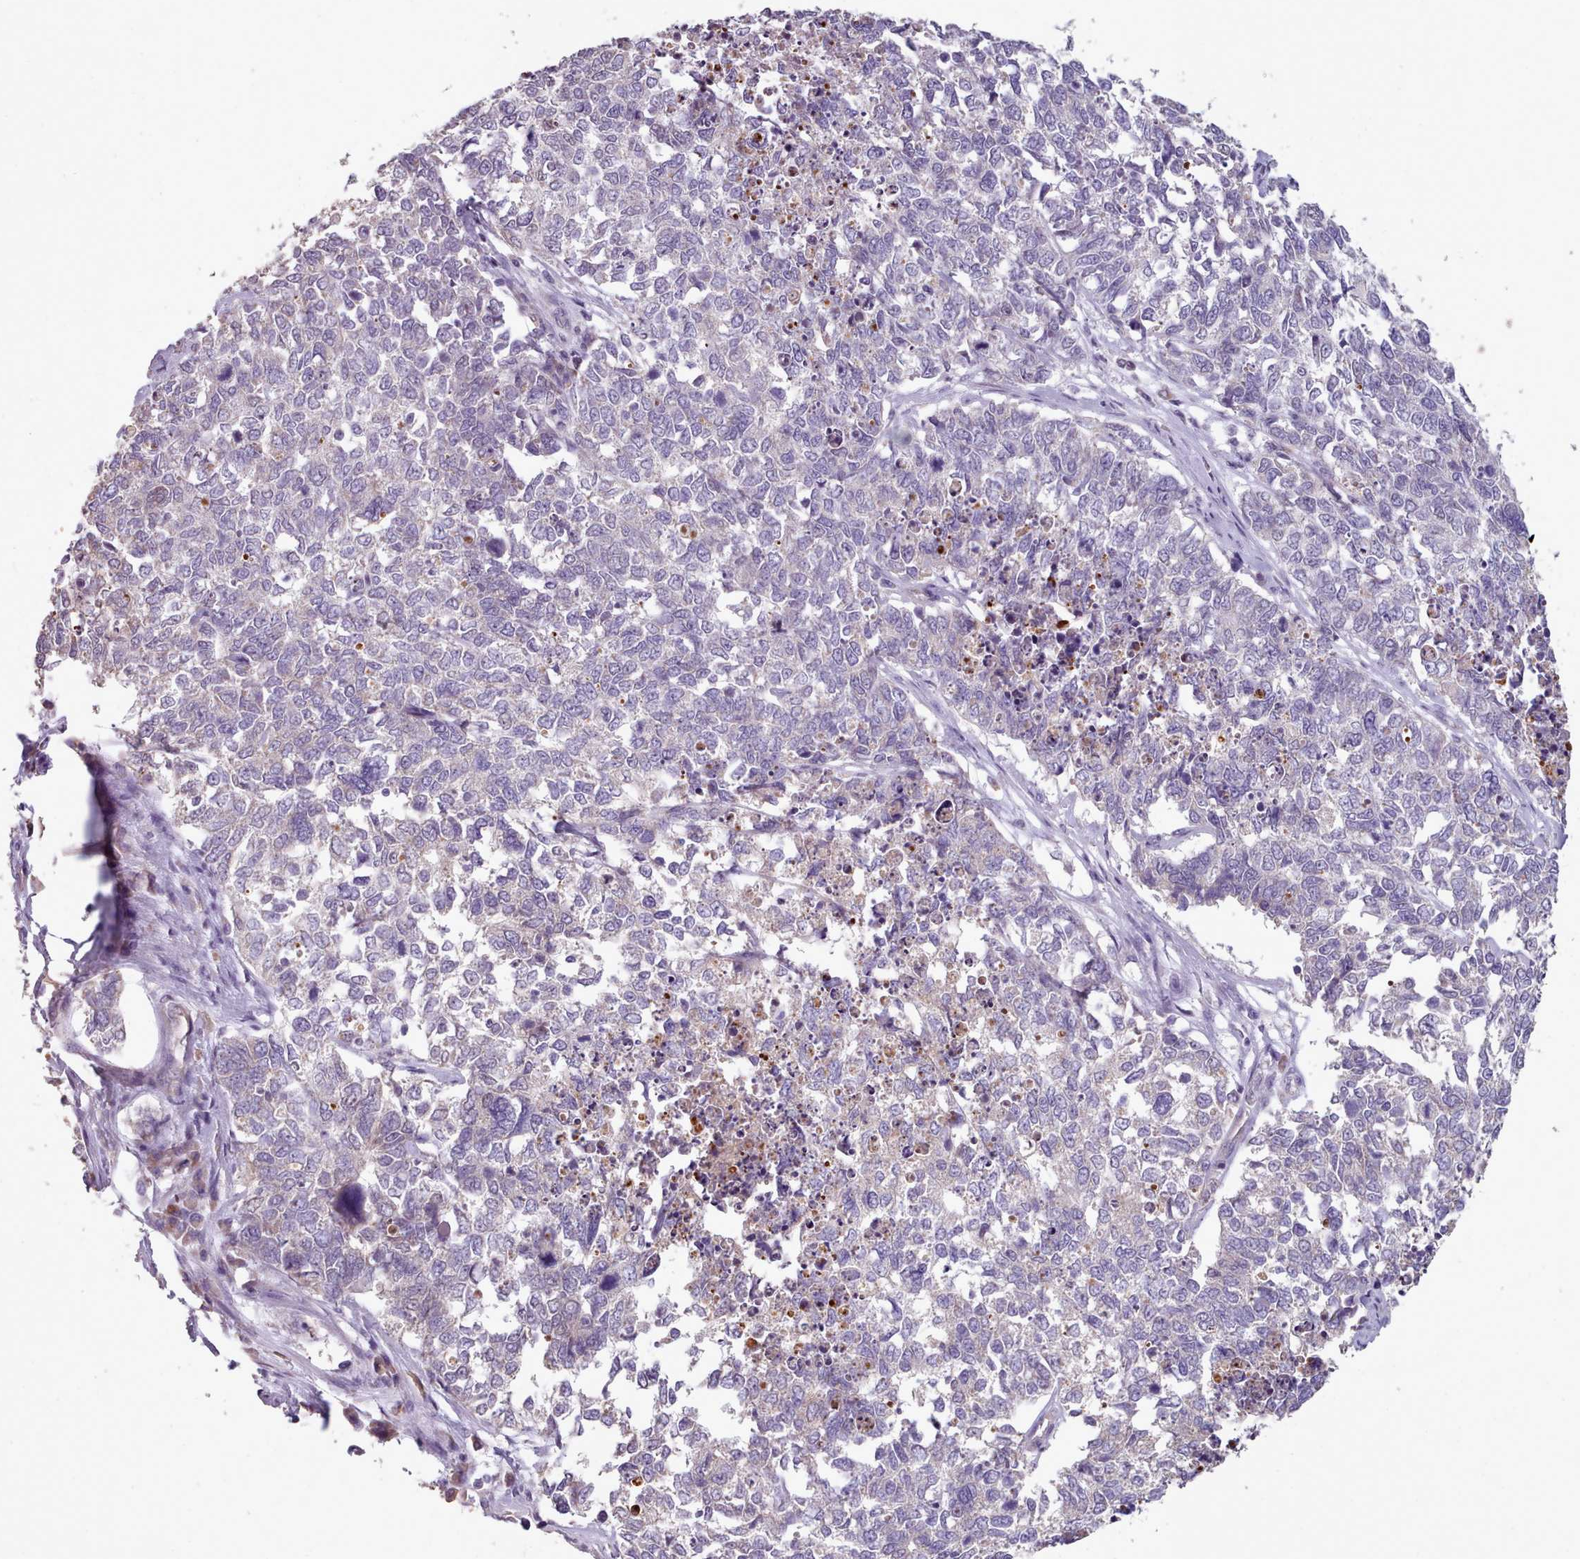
{"staining": {"intensity": "negative", "quantity": "none", "location": "none"}, "tissue": "cervical cancer", "cell_type": "Tumor cells", "image_type": "cancer", "snomed": [{"axis": "morphology", "description": "Squamous cell carcinoma, NOS"}, {"axis": "topography", "description": "Cervix"}], "caption": "The immunohistochemistry histopathology image has no significant positivity in tumor cells of cervical squamous cell carcinoma tissue. (DAB immunohistochemistry (IHC) visualized using brightfield microscopy, high magnification).", "gene": "DPF1", "patient": {"sex": "female", "age": 63}}